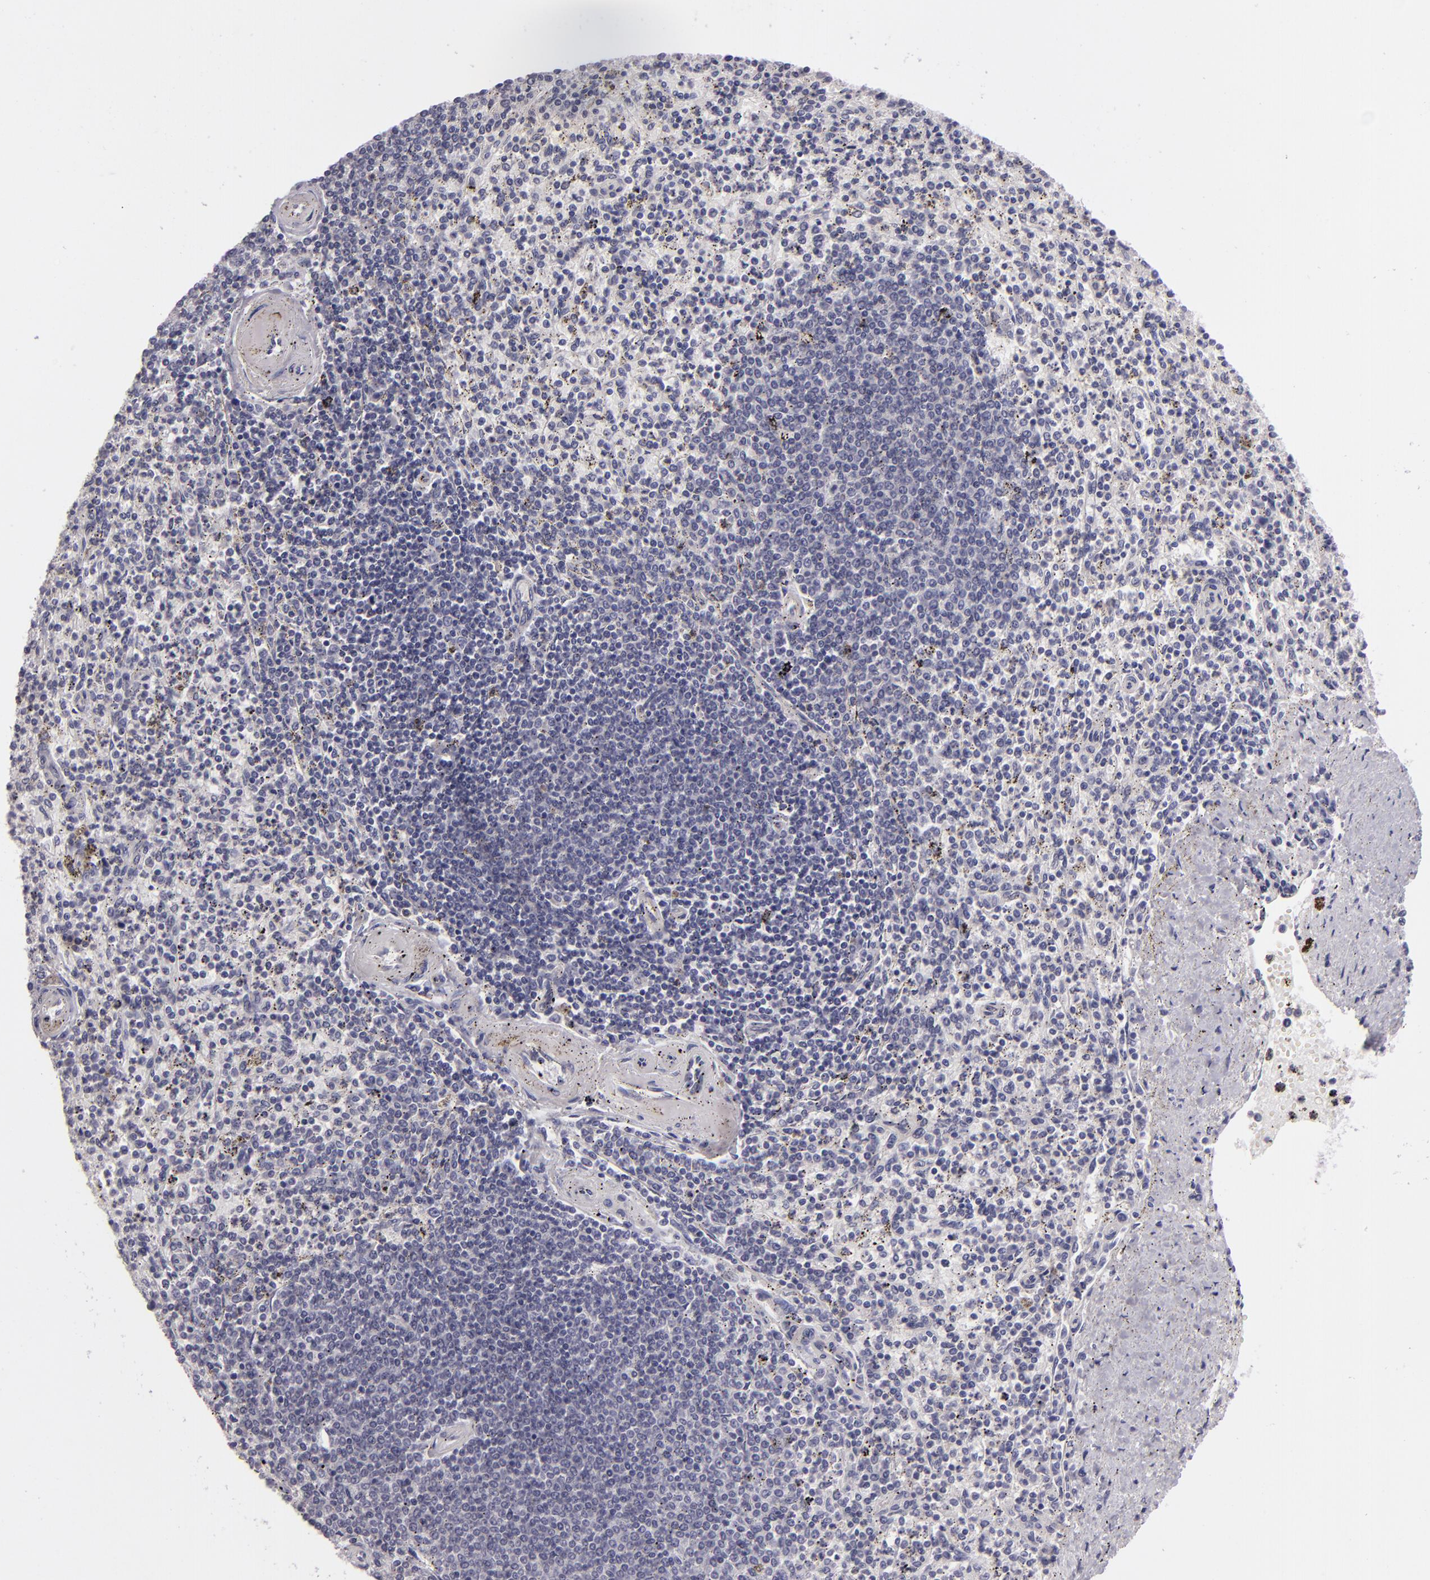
{"staining": {"intensity": "negative", "quantity": "none", "location": "none"}, "tissue": "spleen", "cell_type": "Cells in red pulp", "image_type": "normal", "snomed": [{"axis": "morphology", "description": "Normal tissue, NOS"}, {"axis": "topography", "description": "Spleen"}], "caption": "Spleen was stained to show a protein in brown. There is no significant staining in cells in red pulp. The staining was performed using DAB (3,3'-diaminobenzidine) to visualize the protein expression in brown, while the nuclei were stained in blue with hematoxylin (Magnification: 20x).", "gene": "EGFL6", "patient": {"sex": "male", "age": 72}}